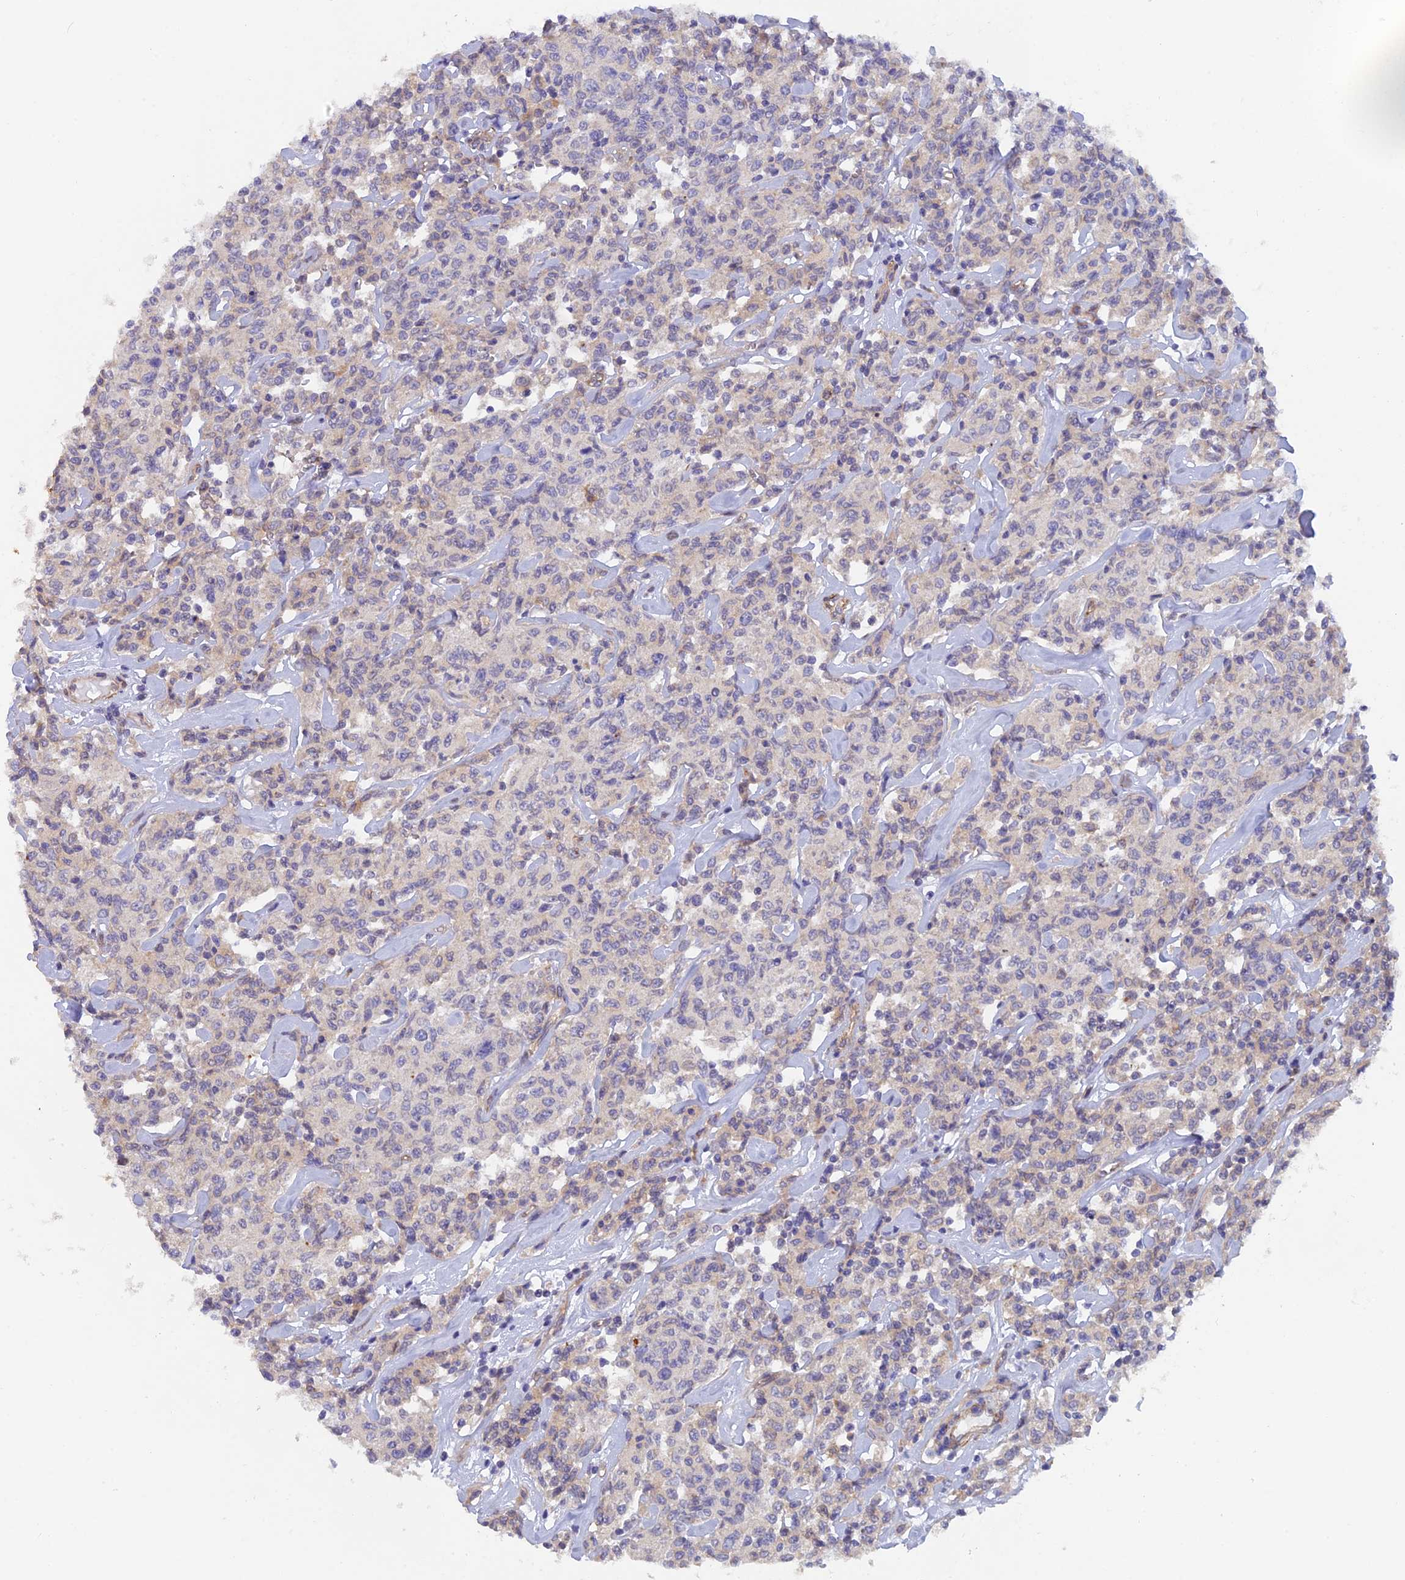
{"staining": {"intensity": "negative", "quantity": "none", "location": "none"}, "tissue": "lymphoma", "cell_type": "Tumor cells", "image_type": "cancer", "snomed": [{"axis": "morphology", "description": "Malignant lymphoma, non-Hodgkin's type, Low grade"}, {"axis": "topography", "description": "Small intestine"}], "caption": "Immunohistochemistry (IHC) micrograph of neoplastic tissue: low-grade malignant lymphoma, non-Hodgkin's type stained with DAB (3,3'-diaminobenzidine) shows no significant protein positivity in tumor cells.", "gene": "FZR1", "patient": {"sex": "female", "age": 59}}